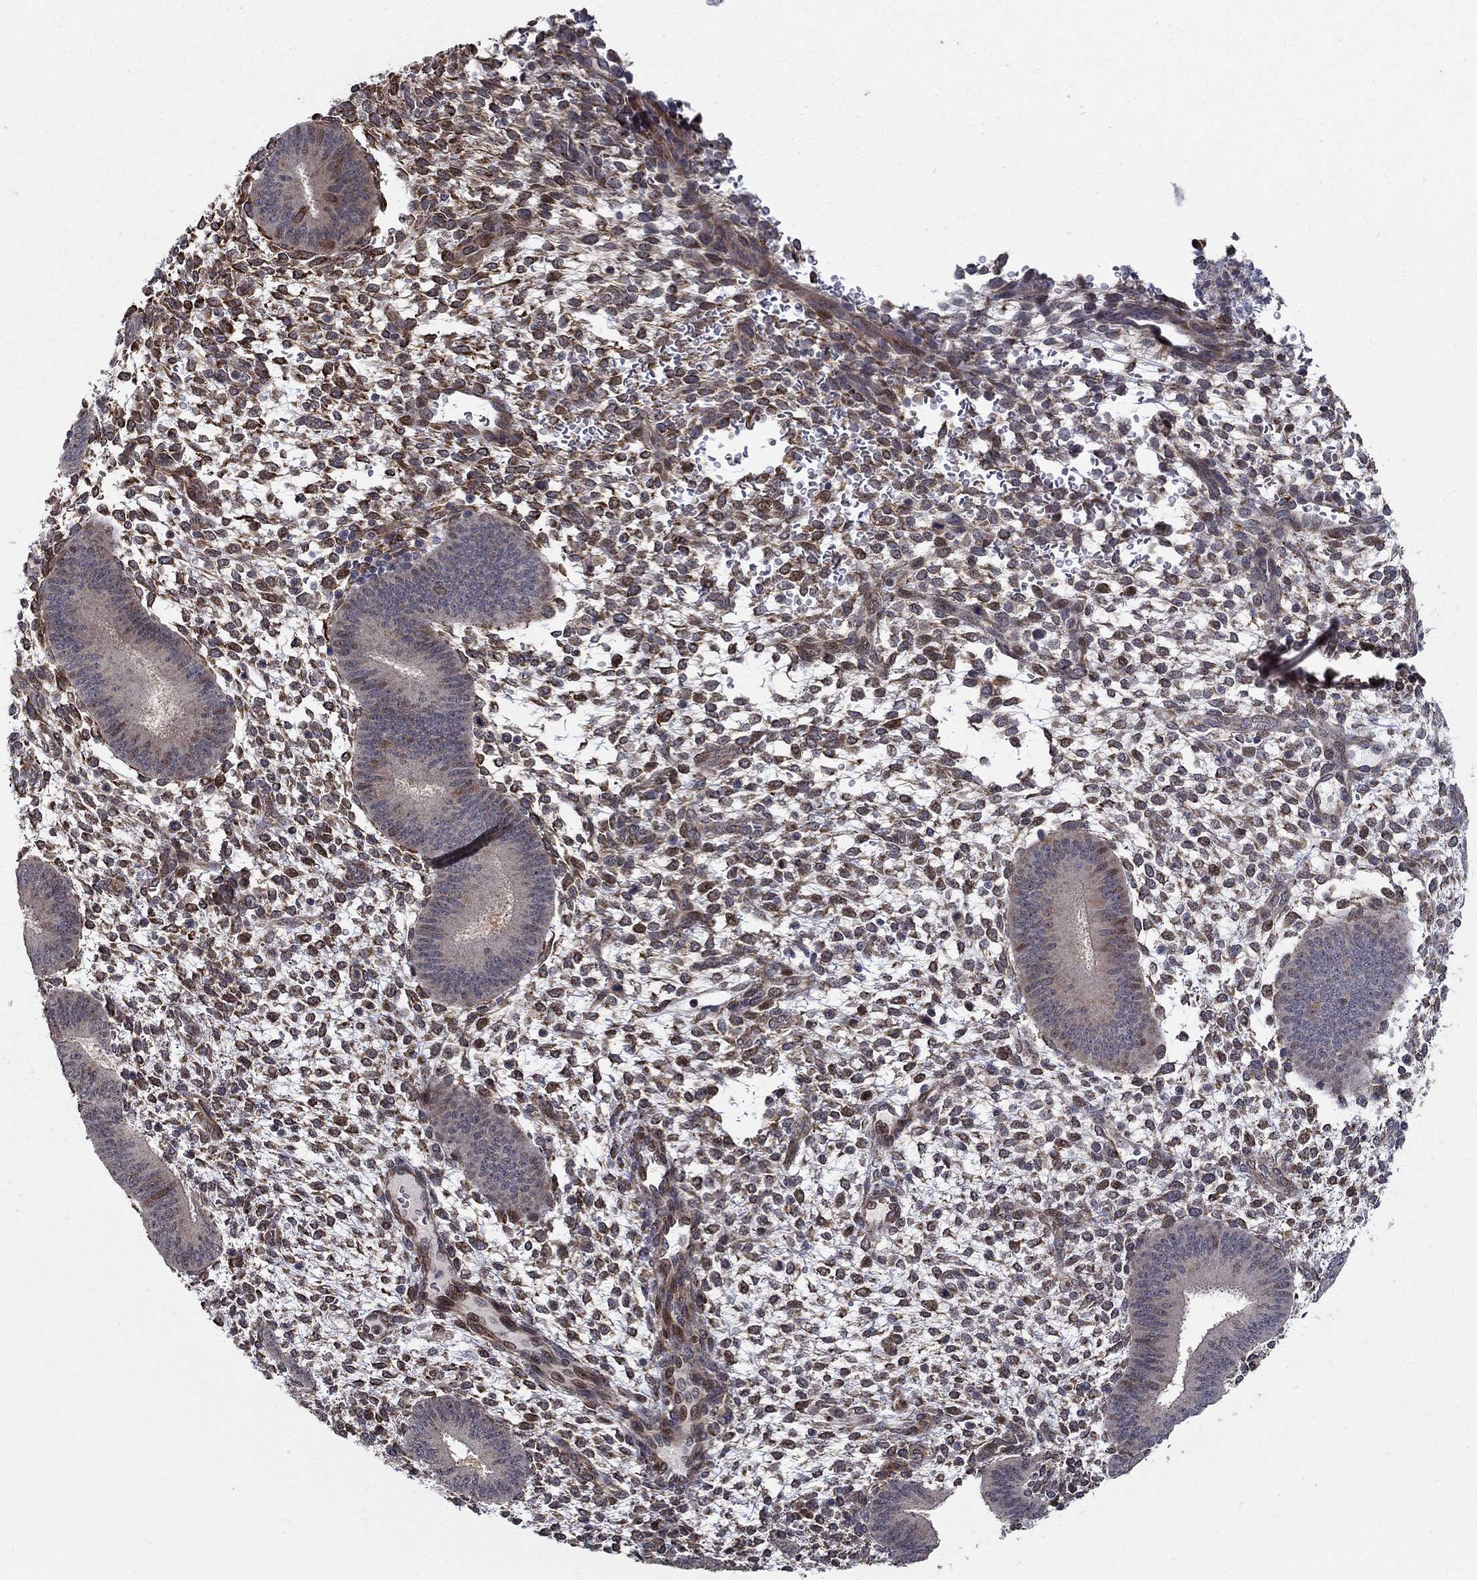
{"staining": {"intensity": "strong", "quantity": "25%-75%", "location": "cytoplasmic/membranous,nuclear"}, "tissue": "endometrium", "cell_type": "Cells in endometrial stroma", "image_type": "normal", "snomed": [{"axis": "morphology", "description": "Normal tissue, NOS"}, {"axis": "topography", "description": "Endometrium"}], "caption": "Immunohistochemical staining of benign human endometrium reveals 25%-75% levels of strong cytoplasmic/membranous,nuclear protein staining in about 25%-75% of cells in endometrial stroma. The protein is stained brown, and the nuclei are stained in blue (DAB IHC with brightfield microscopy, high magnification).", "gene": "ZNF594", "patient": {"sex": "female", "age": 39}}